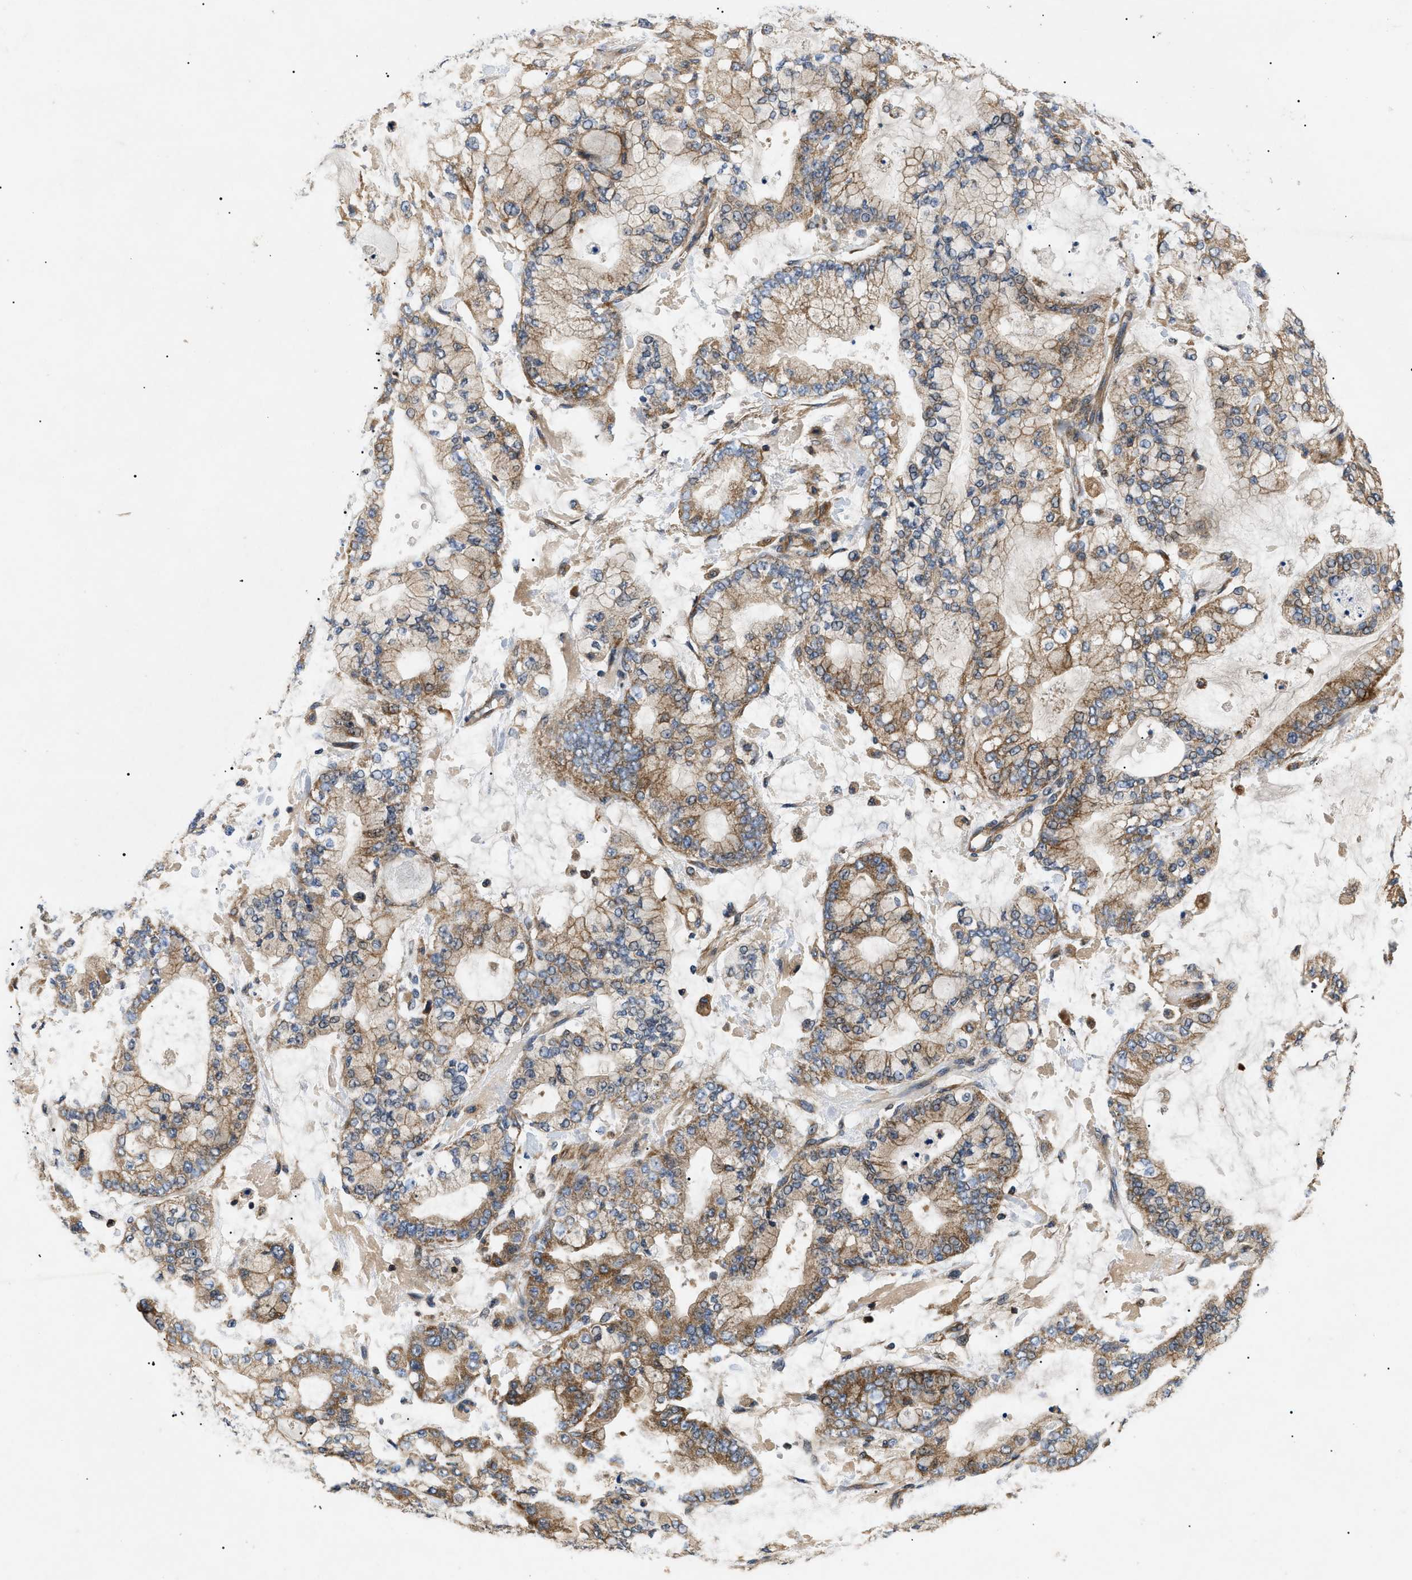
{"staining": {"intensity": "moderate", "quantity": ">75%", "location": "cytoplasmic/membranous"}, "tissue": "stomach cancer", "cell_type": "Tumor cells", "image_type": "cancer", "snomed": [{"axis": "morphology", "description": "Normal tissue, NOS"}, {"axis": "morphology", "description": "Adenocarcinoma, NOS"}, {"axis": "topography", "description": "Stomach, upper"}, {"axis": "topography", "description": "Stomach"}], "caption": "Protein staining exhibits moderate cytoplasmic/membranous positivity in about >75% of tumor cells in stomach adenocarcinoma. (DAB (3,3'-diaminobenzidine) IHC with brightfield microscopy, high magnification).", "gene": "PPM1B", "patient": {"sex": "male", "age": 76}}